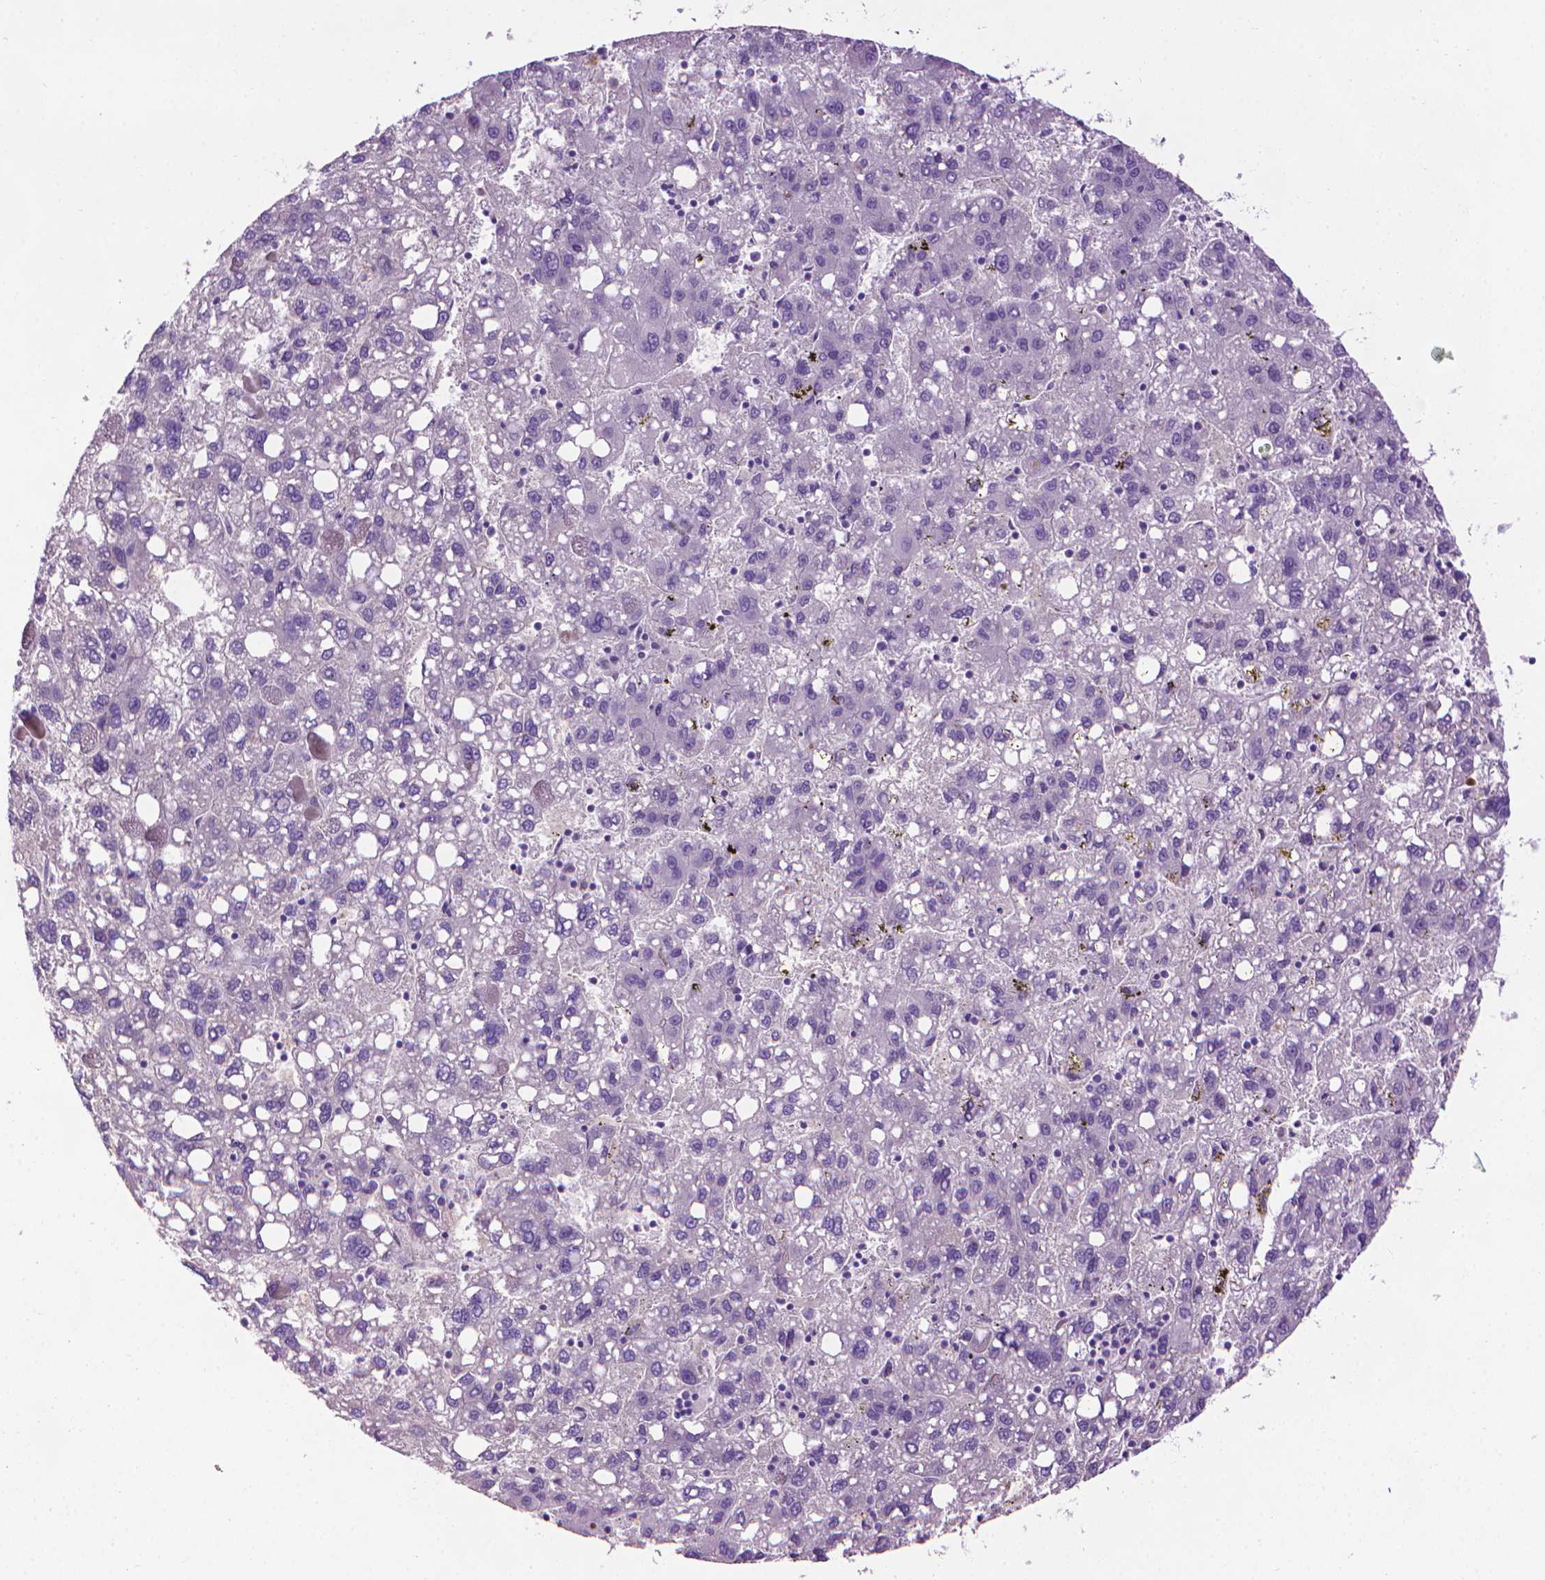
{"staining": {"intensity": "negative", "quantity": "none", "location": "none"}, "tissue": "liver cancer", "cell_type": "Tumor cells", "image_type": "cancer", "snomed": [{"axis": "morphology", "description": "Carcinoma, Hepatocellular, NOS"}, {"axis": "topography", "description": "Liver"}], "caption": "Tumor cells are negative for protein expression in human hepatocellular carcinoma (liver).", "gene": "AQP10", "patient": {"sex": "female", "age": 82}}